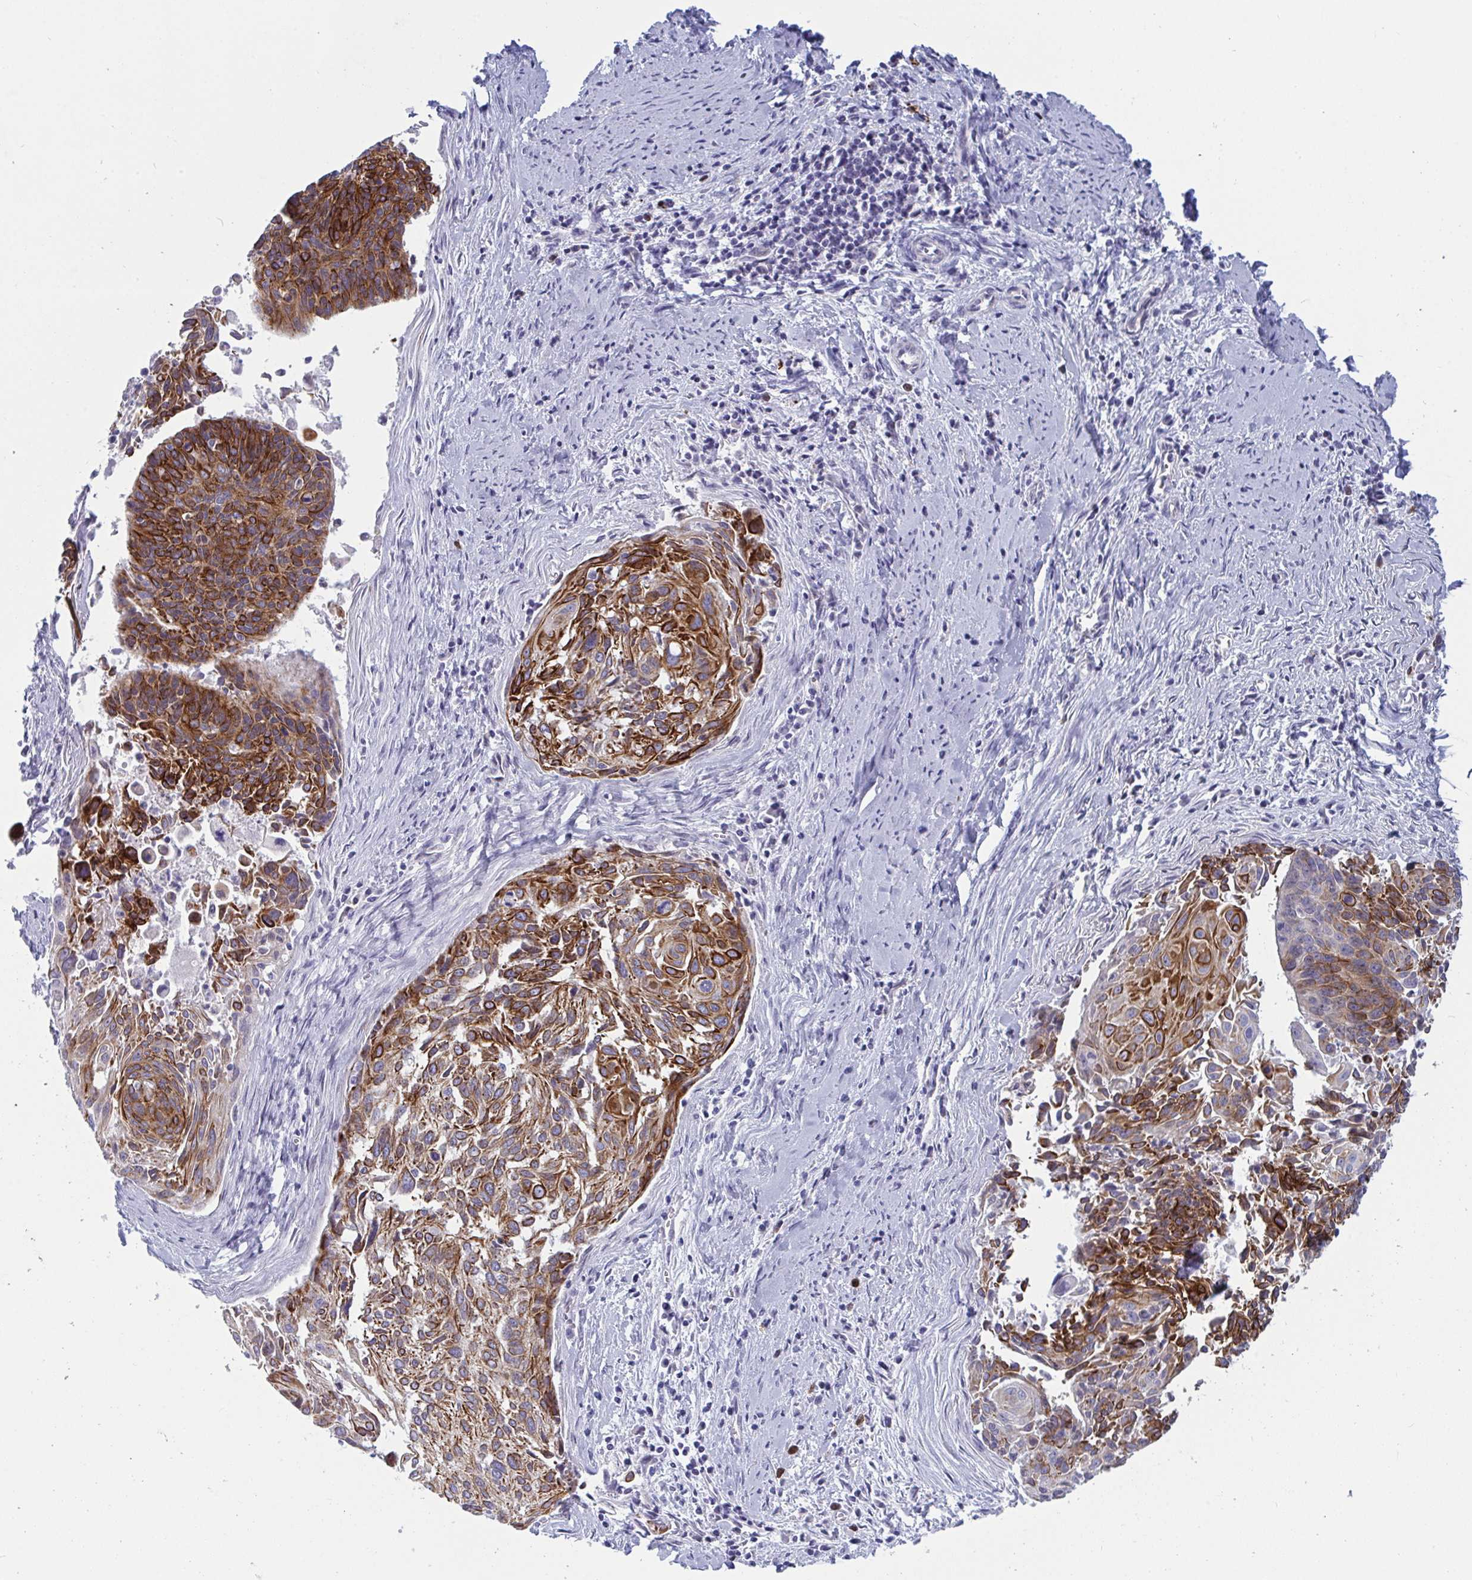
{"staining": {"intensity": "strong", "quantity": "25%-75%", "location": "cytoplasmic/membranous"}, "tissue": "cervical cancer", "cell_type": "Tumor cells", "image_type": "cancer", "snomed": [{"axis": "morphology", "description": "Squamous cell carcinoma, NOS"}, {"axis": "topography", "description": "Cervix"}], "caption": "Immunohistochemical staining of human squamous cell carcinoma (cervical) shows high levels of strong cytoplasmic/membranous positivity in approximately 25%-75% of tumor cells.", "gene": "TAS2R38", "patient": {"sex": "female", "age": 55}}